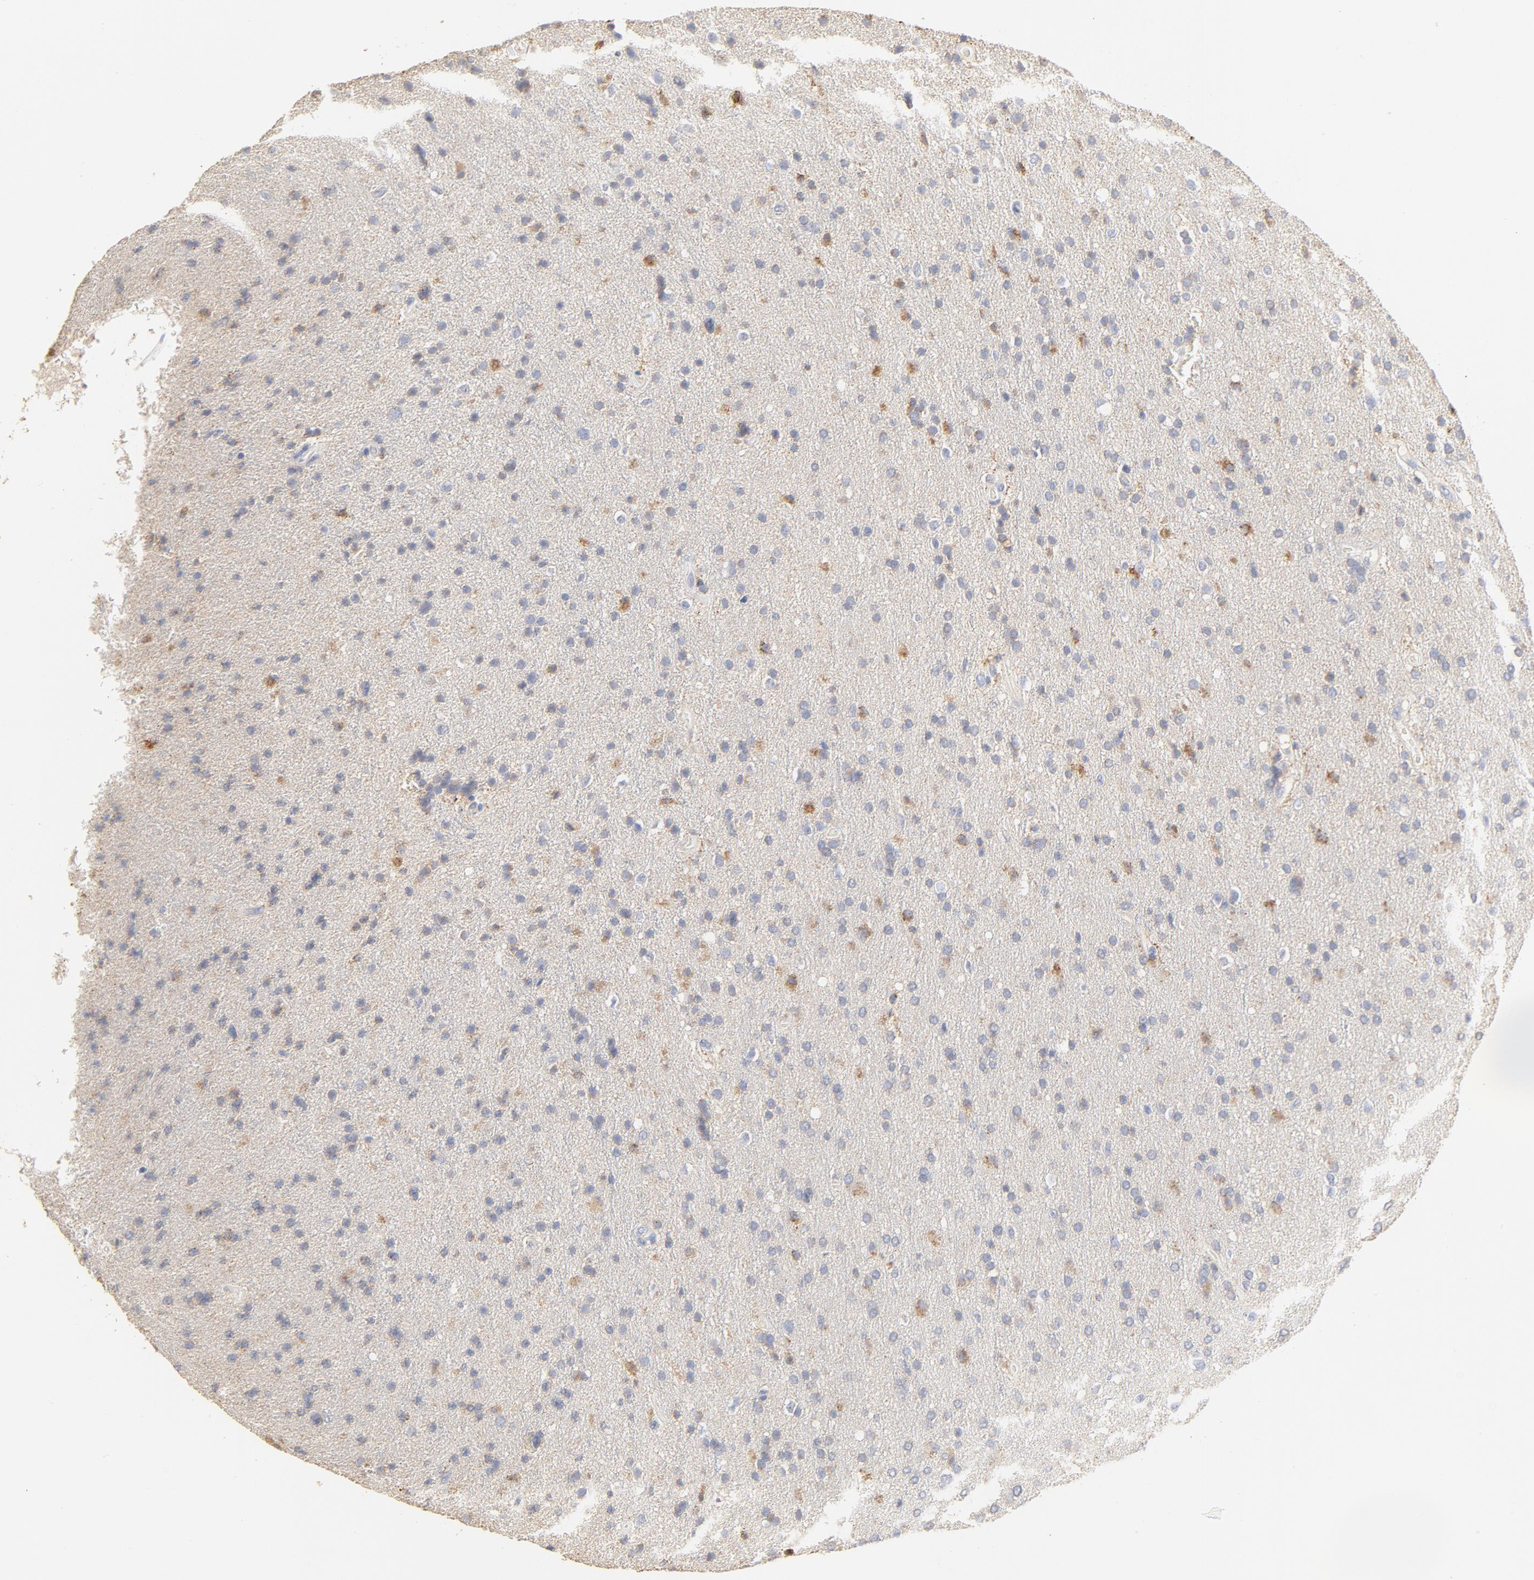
{"staining": {"intensity": "weak", "quantity": "<25%", "location": "cytoplasmic/membranous"}, "tissue": "glioma", "cell_type": "Tumor cells", "image_type": "cancer", "snomed": [{"axis": "morphology", "description": "Glioma, malignant, High grade"}, {"axis": "topography", "description": "Brain"}], "caption": "High power microscopy image of an immunohistochemistry (IHC) photomicrograph of malignant glioma (high-grade), revealing no significant expression in tumor cells.", "gene": "FCGBP", "patient": {"sex": "male", "age": 33}}